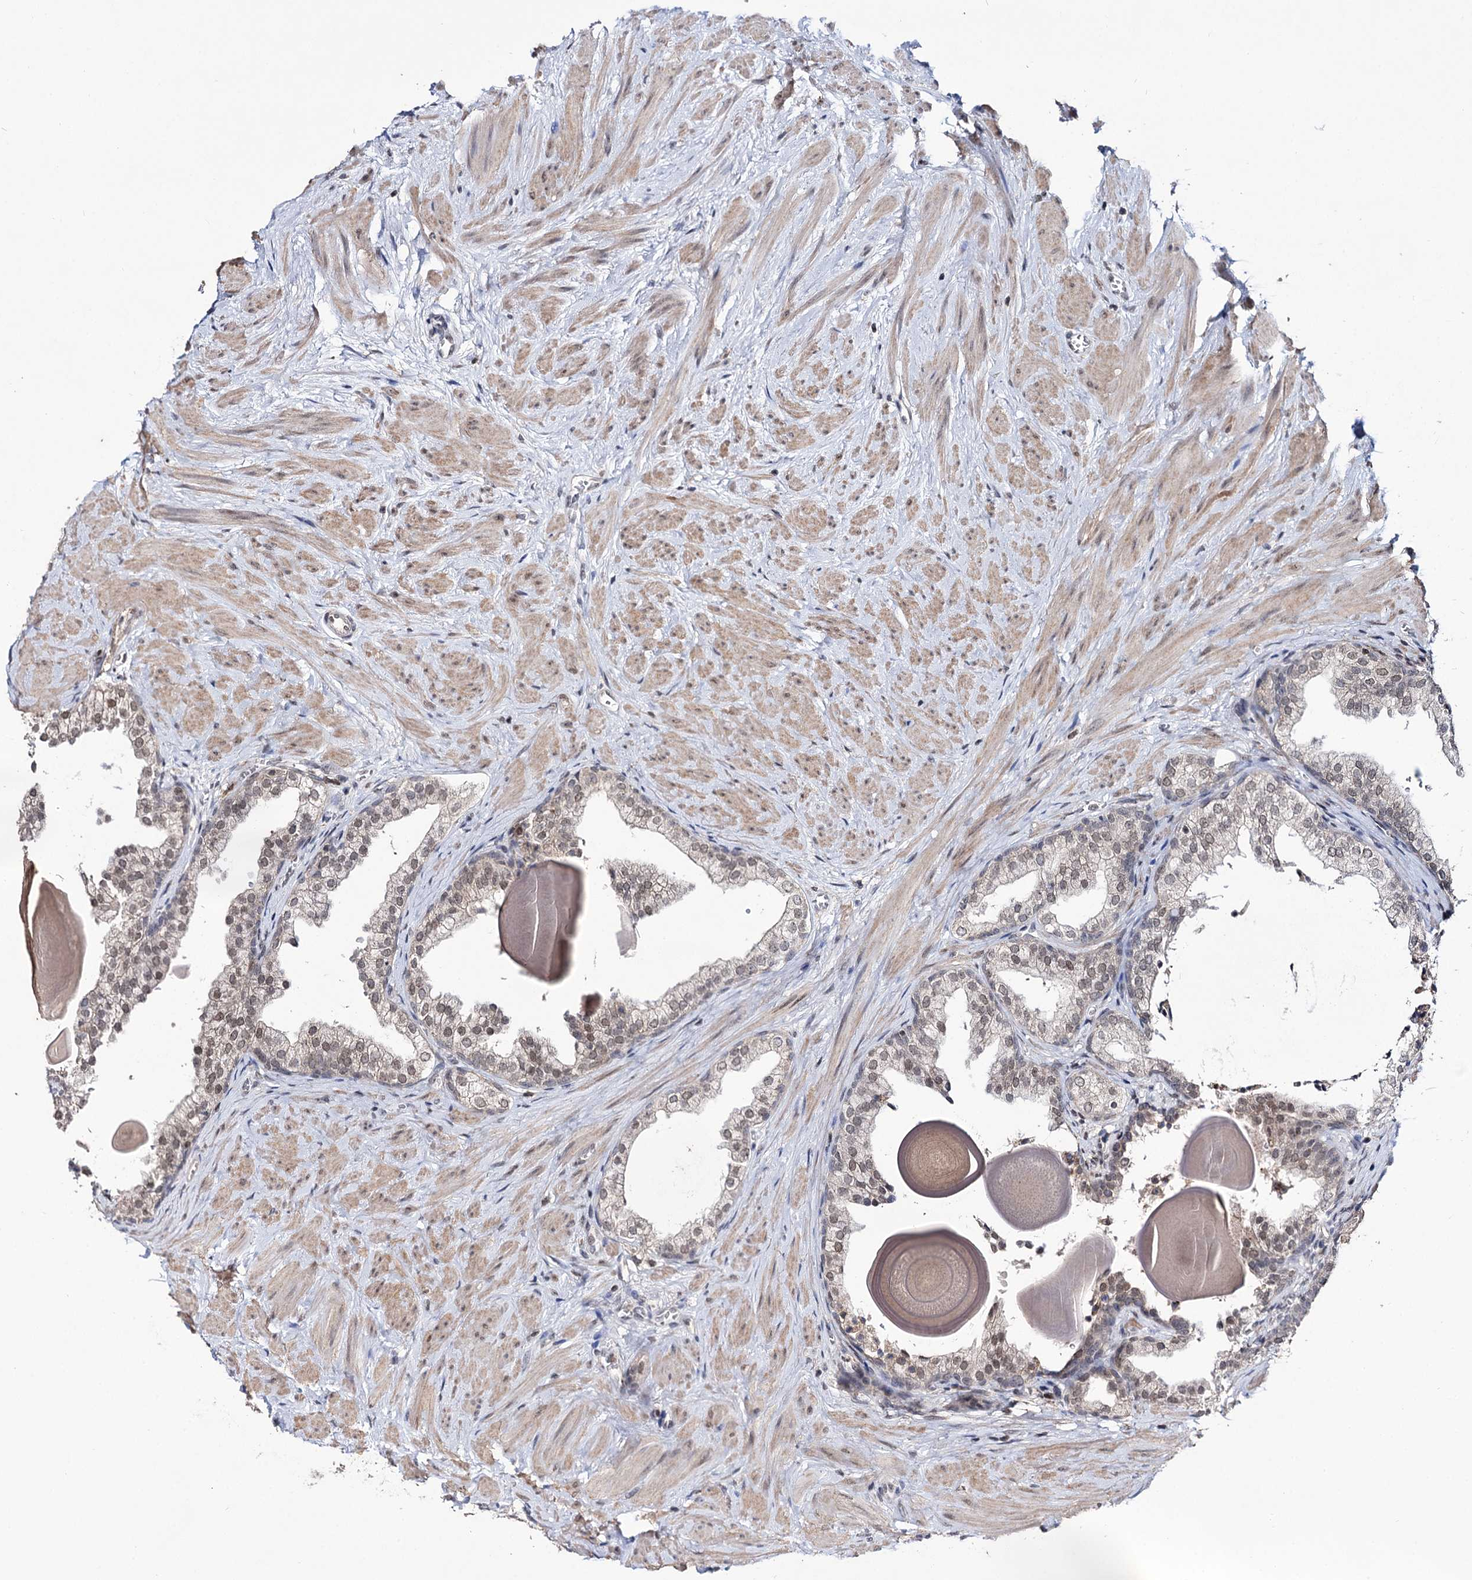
{"staining": {"intensity": "moderate", "quantity": "25%-75%", "location": "nuclear"}, "tissue": "prostate", "cell_type": "Glandular cells", "image_type": "normal", "snomed": [{"axis": "morphology", "description": "Normal tissue, NOS"}, {"axis": "topography", "description": "Prostate"}], "caption": "Protein staining reveals moderate nuclear staining in about 25%-75% of glandular cells in normal prostate.", "gene": "SMCHD1", "patient": {"sex": "male", "age": 48}}